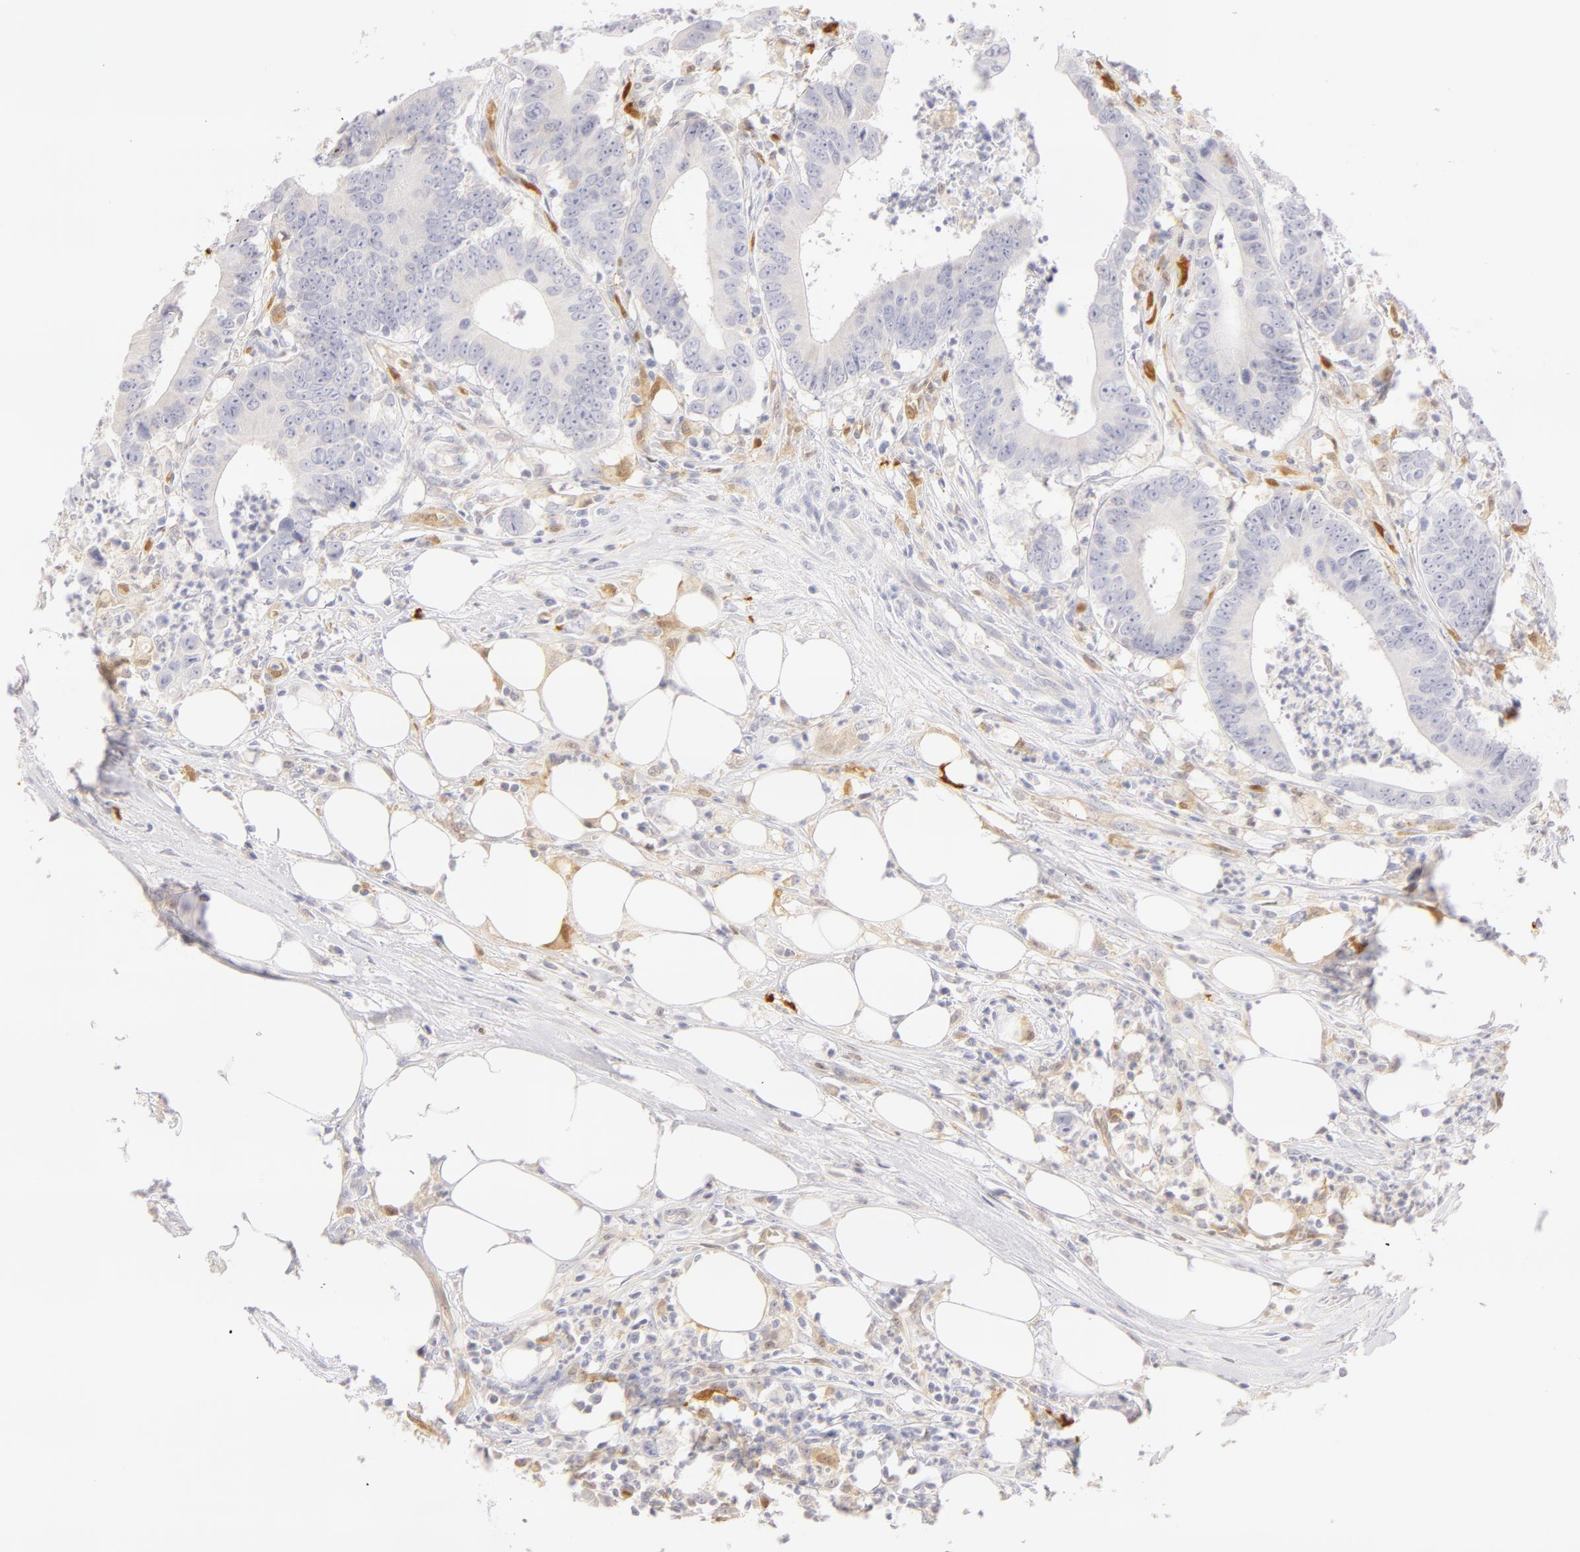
{"staining": {"intensity": "negative", "quantity": "none", "location": "none"}, "tissue": "colorectal cancer", "cell_type": "Tumor cells", "image_type": "cancer", "snomed": [{"axis": "morphology", "description": "Adenocarcinoma, NOS"}, {"axis": "topography", "description": "Colon"}], "caption": "DAB (3,3'-diaminobenzidine) immunohistochemical staining of human colorectal cancer shows no significant expression in tumor cells.", "gene": "CA2", "patient": {"sex": "male", "age": 55}}